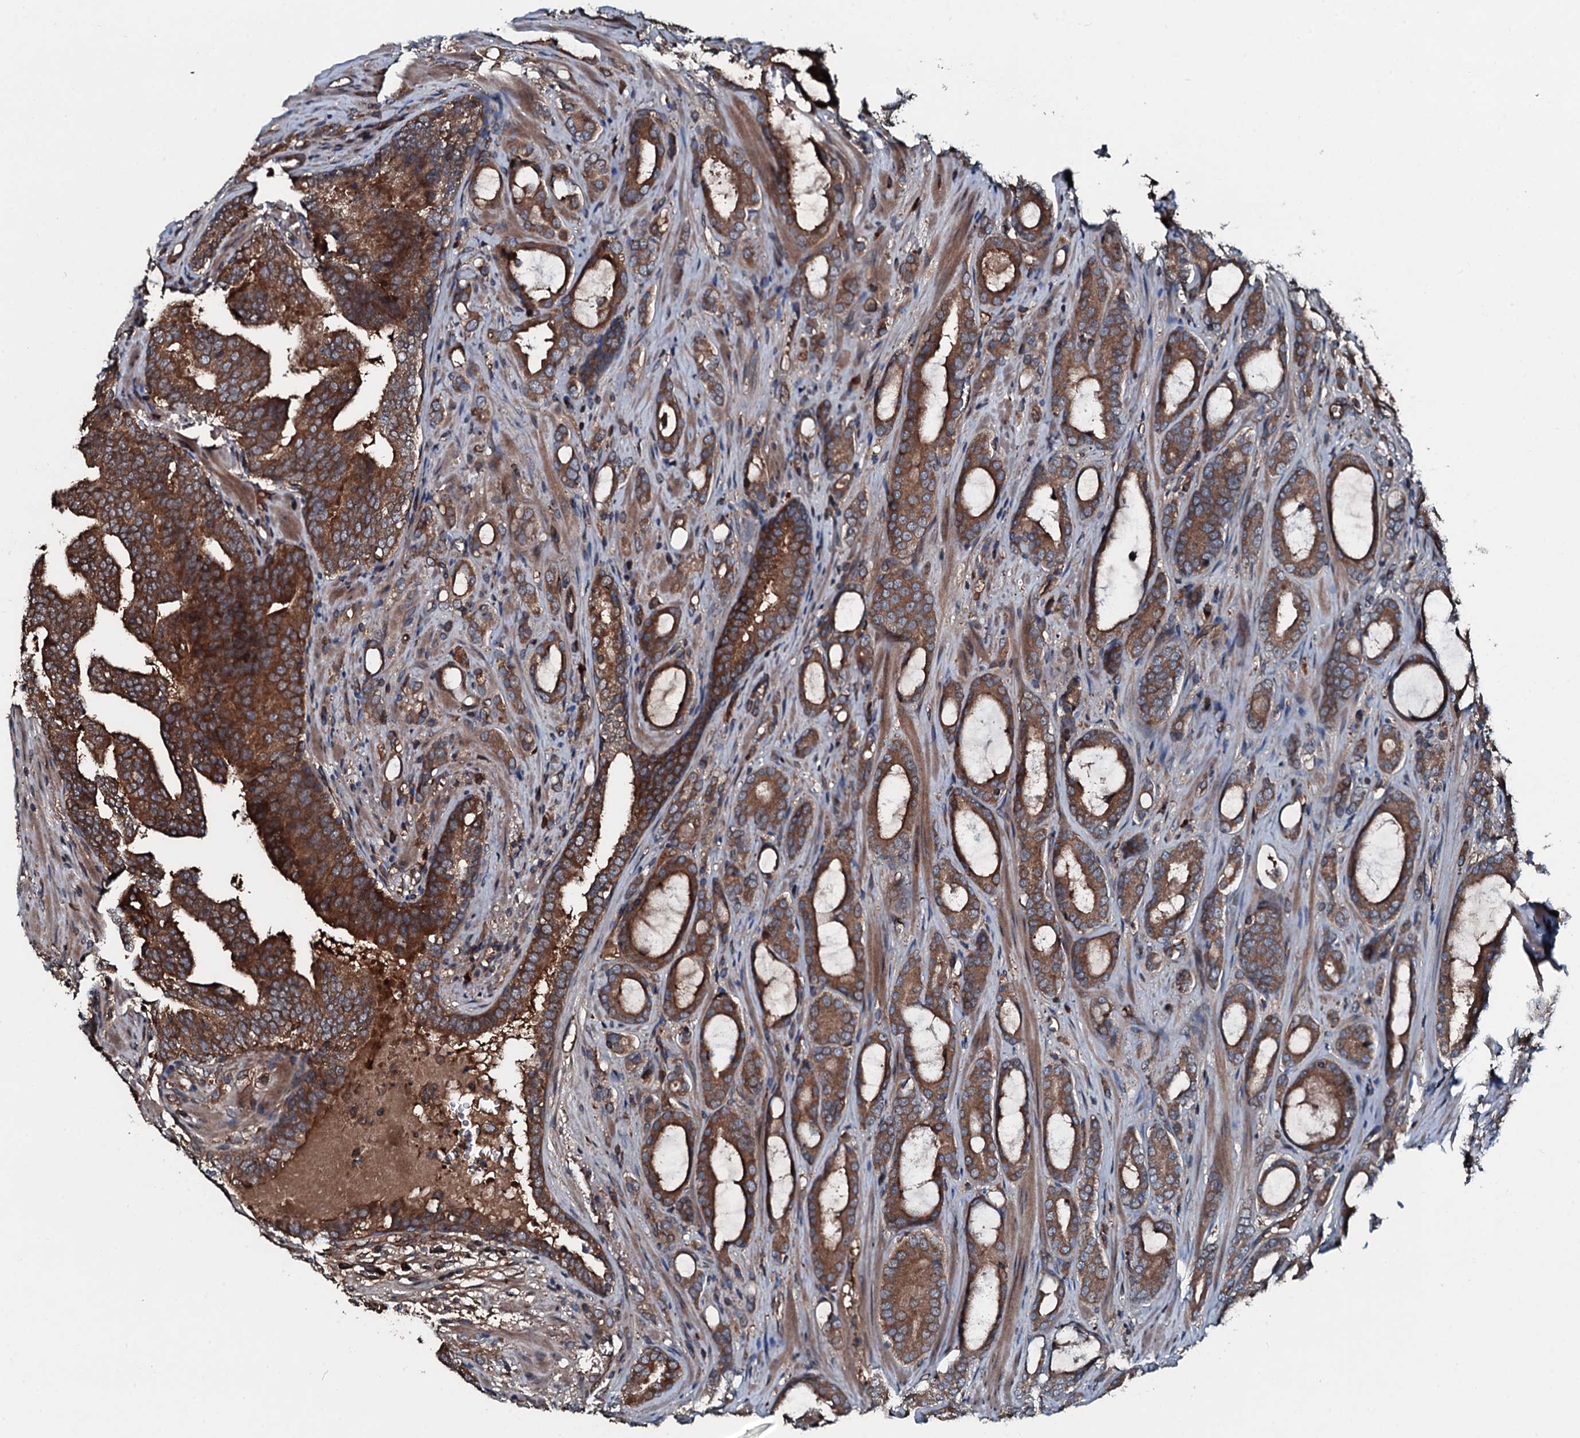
{"staining": {"intensity": "strong", "quantity": ">75%", "location": "cytoplasmic/membranous"}, "tissue": "prostate cancer", "cell_type": "Tumor cells", "image_type": "cancer", "snomed": [{"axis": "morphology", "description": "Adenocarcinoma, High grade"}, {"axis": "topography", "description": "Prostate"}], "caption": "Immunohistochemistry image of neoplastic tissue: human prostate high-grade adenocarcinoma stained using immunohistochemistry displays high levels of strong protein expression localized specifically in the cytoplasmic/membranous of tumor cells, appearing as a cytoplasmic/membranous brown color.", "gene": "AARS1", "patient": {"sex": "male", "age": 72}}